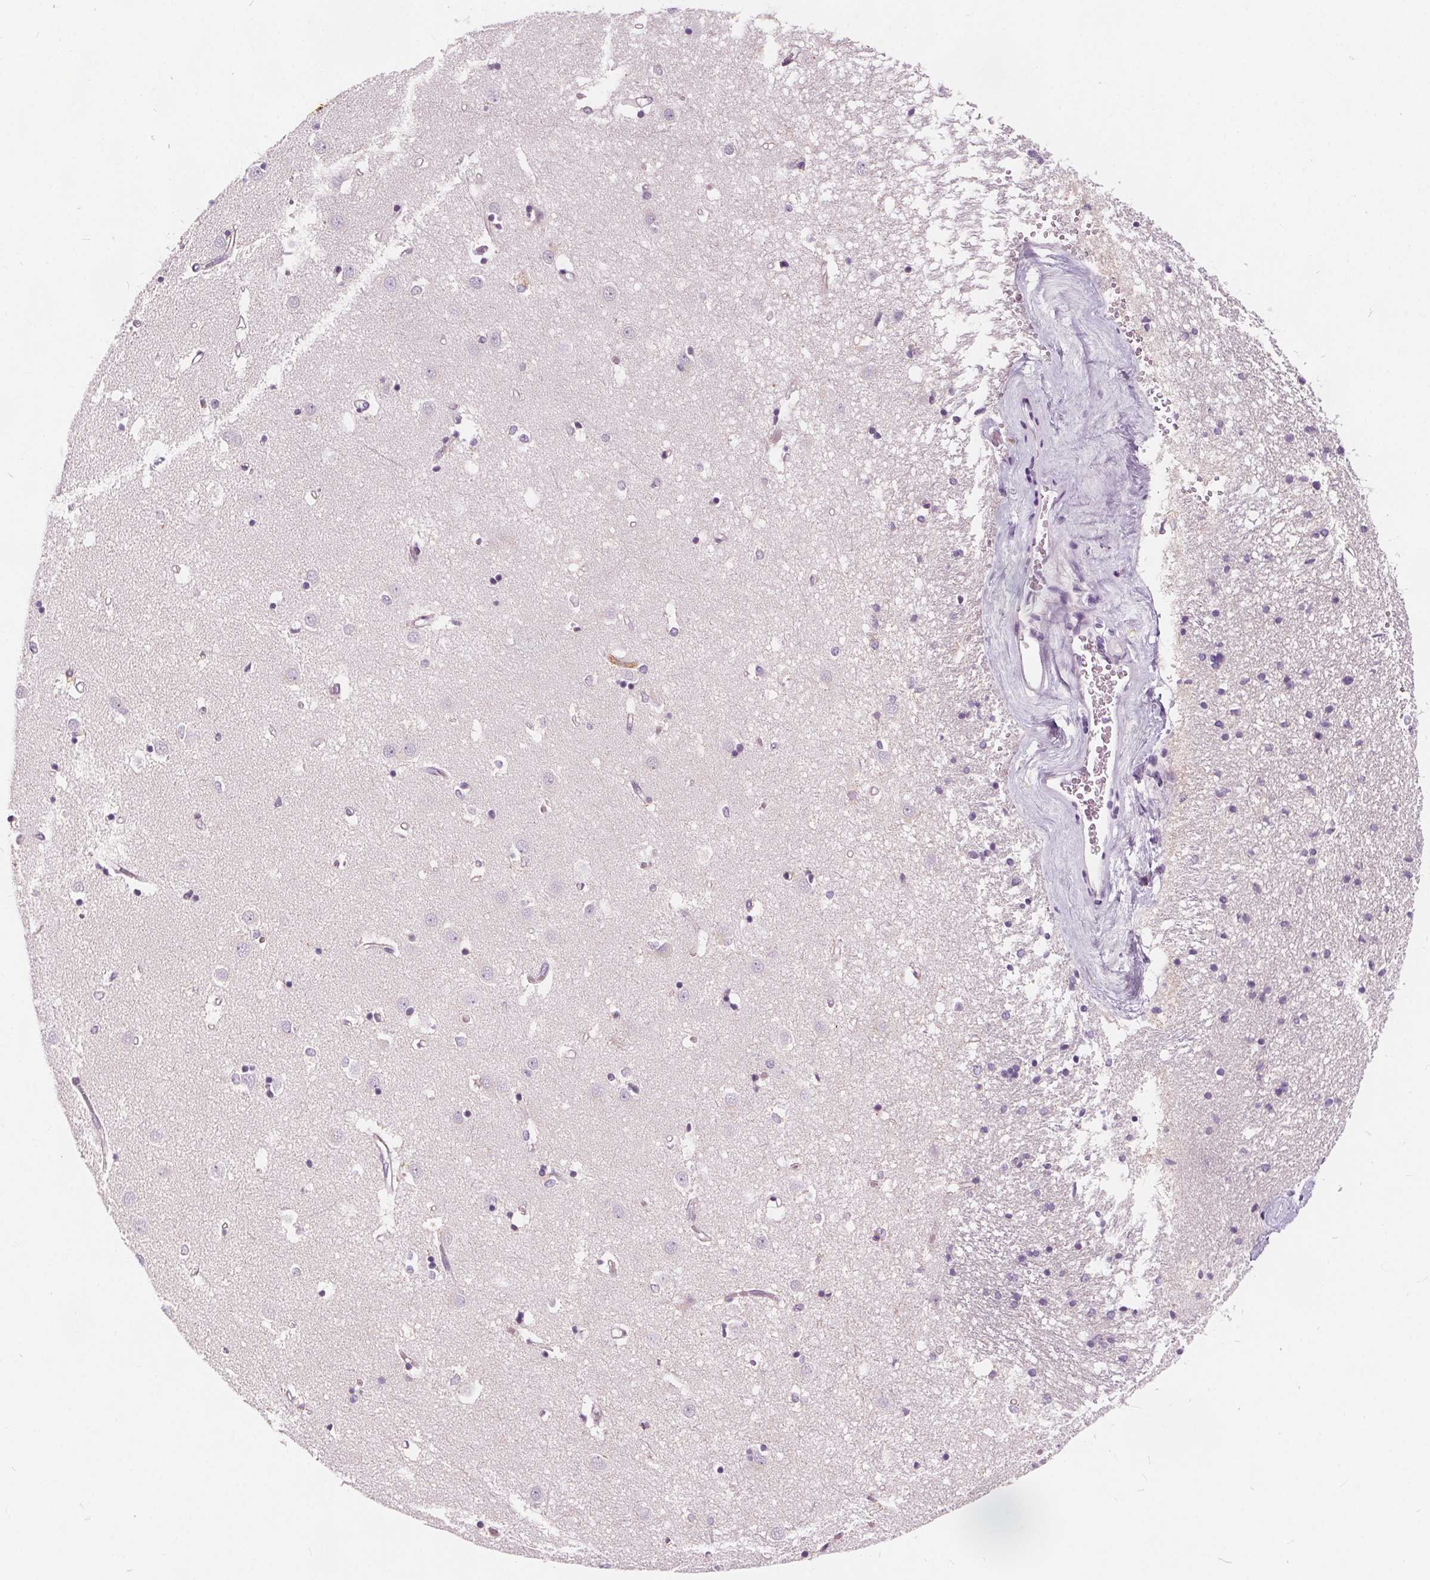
{"staining": {"intensity": "negative", "quantity": "none", "location": "none"}, "tissue": "caudate", "cell_type": "Glial cells", "image_type": "normal", "snomed": [{"axis": "morphology", "description": "Normal tissue, NOS"}, {"axis": "topography", "description": "Lateral ventricle wall"}], "caption": "IHC micrograph of normal human caudate stained for a protein (brown), which shows no positivity in glial cells. Nuclei are stained in blue.", "gene": "HAAO", "patient": {"sex": "male", "age": 54}}